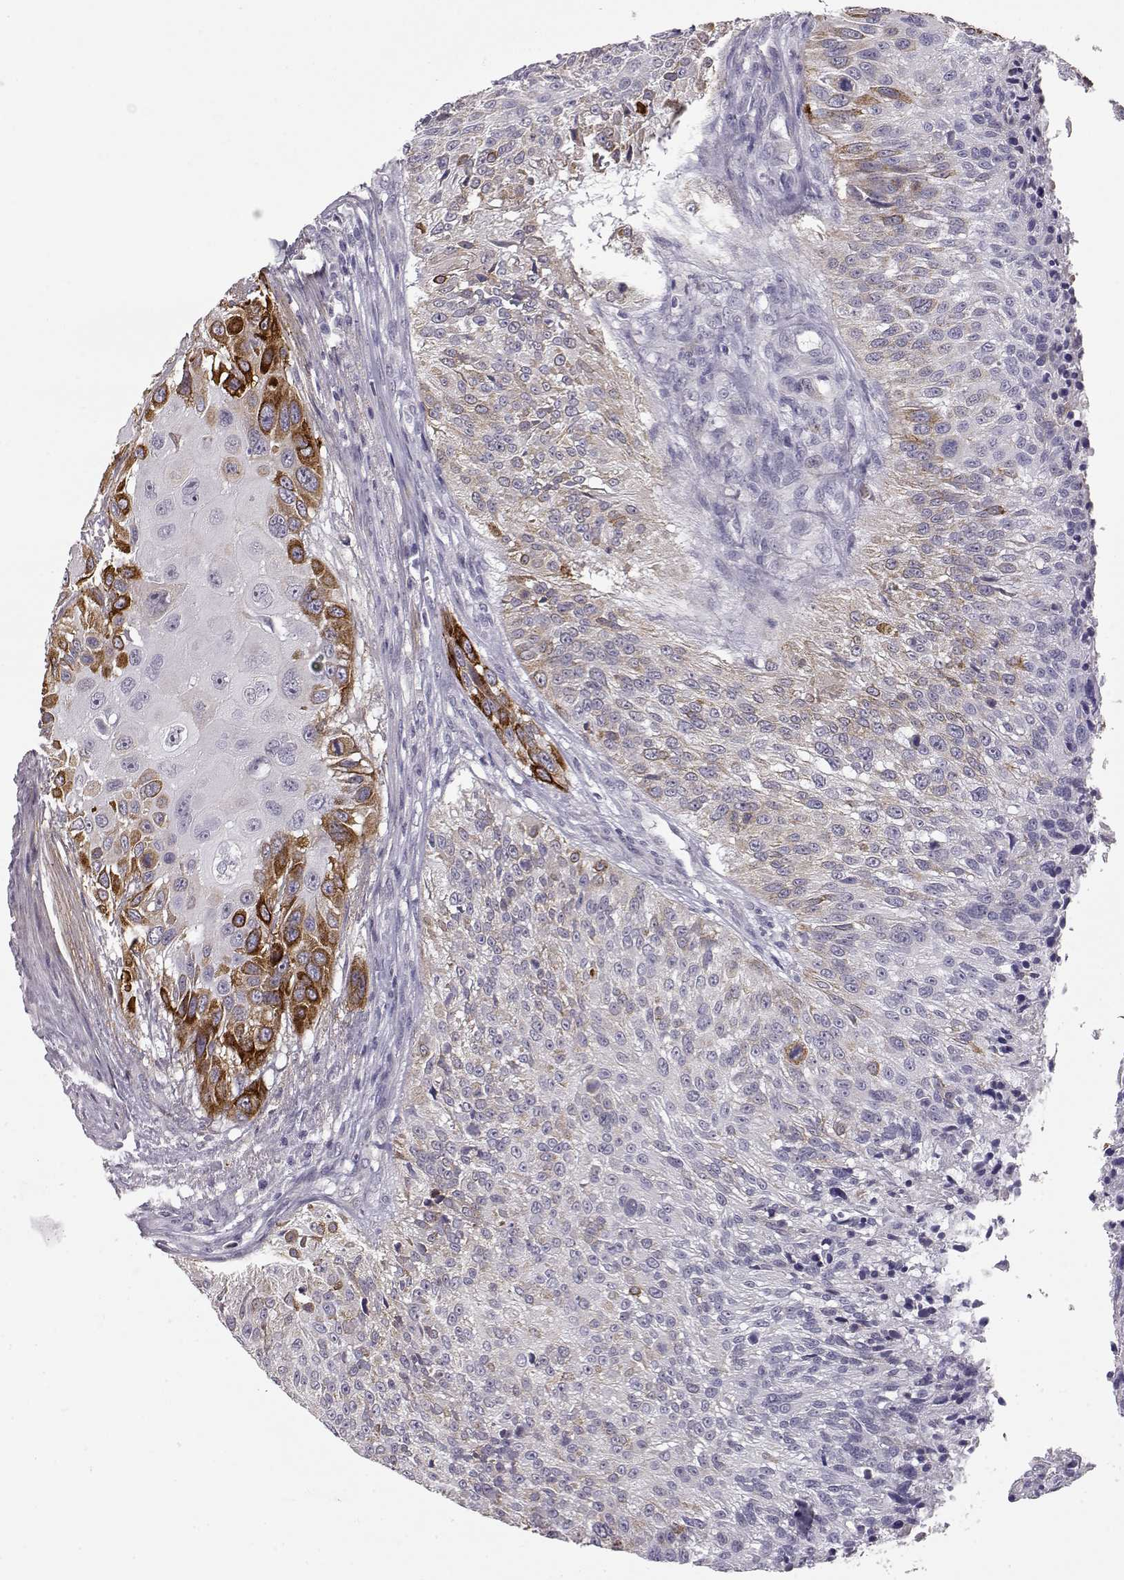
{"staining": {"intensity": "strong", "quantity": "25%-75%", "location": "cytoplasmic/membranous"}, "tissue": "urothelial cancer", "cell_type": "Tumor cells", "image_type": "cancer", "snomed": [{"axis": "morphology", "description": "Urothelial carcinoma, NOS"}, {"axis": "topography", "description": "Urinary bladder"}], "caption": "IHC (DAB (3,3'-diaminobenzidine)) staining of urothelial cancer demonstrates strong cytoplasmic/membranous protein expression in approximately 25%-75% of tumor cells.", "gene": "LAMB3", "patient": {"sex": "male", "age": 55}}